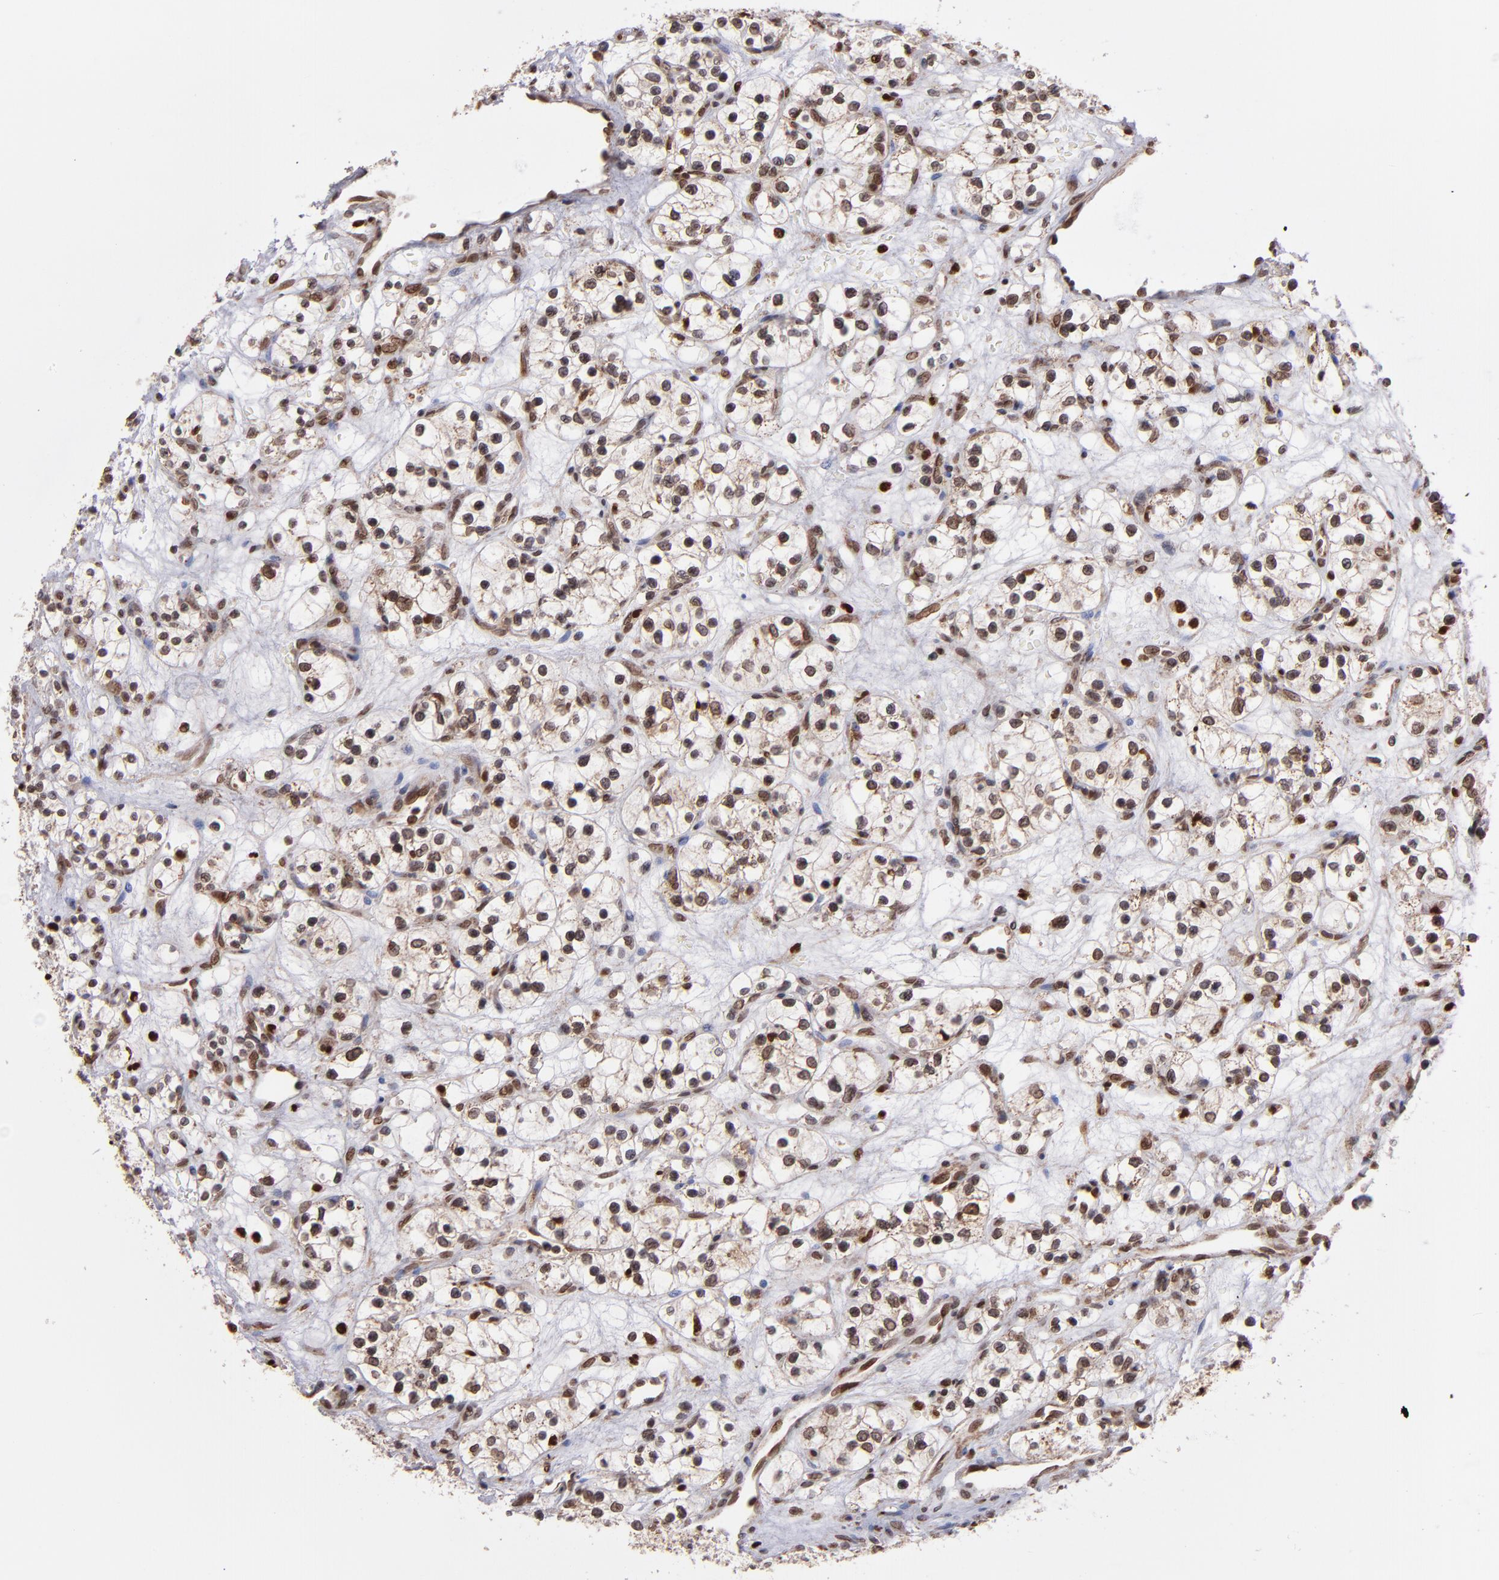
{"staining": {"intensity": "weak", "quantity": ">75%", "location": "cytoplasmic/membranous,nuclear"}, "tissue": "renal cancer", "cell_type": "Tumor cells", "image_type": "cancer", "snomed": [{"axis": "morphology", "description": "Adenocarcinoma, NOS"}, {"axis": "topography", "description": "Kidney"}], "caption": "Renal adenocarcinoma stained with immunohistochemistry reveals weak cytoplasmic/membranous and nuclear expression in about >75% of tumor cells. The protein is shown in brown color, while the nuclei are stained blue.", "gene": "TOP1MT", "patient": {"sex": "female", "age": 60}}